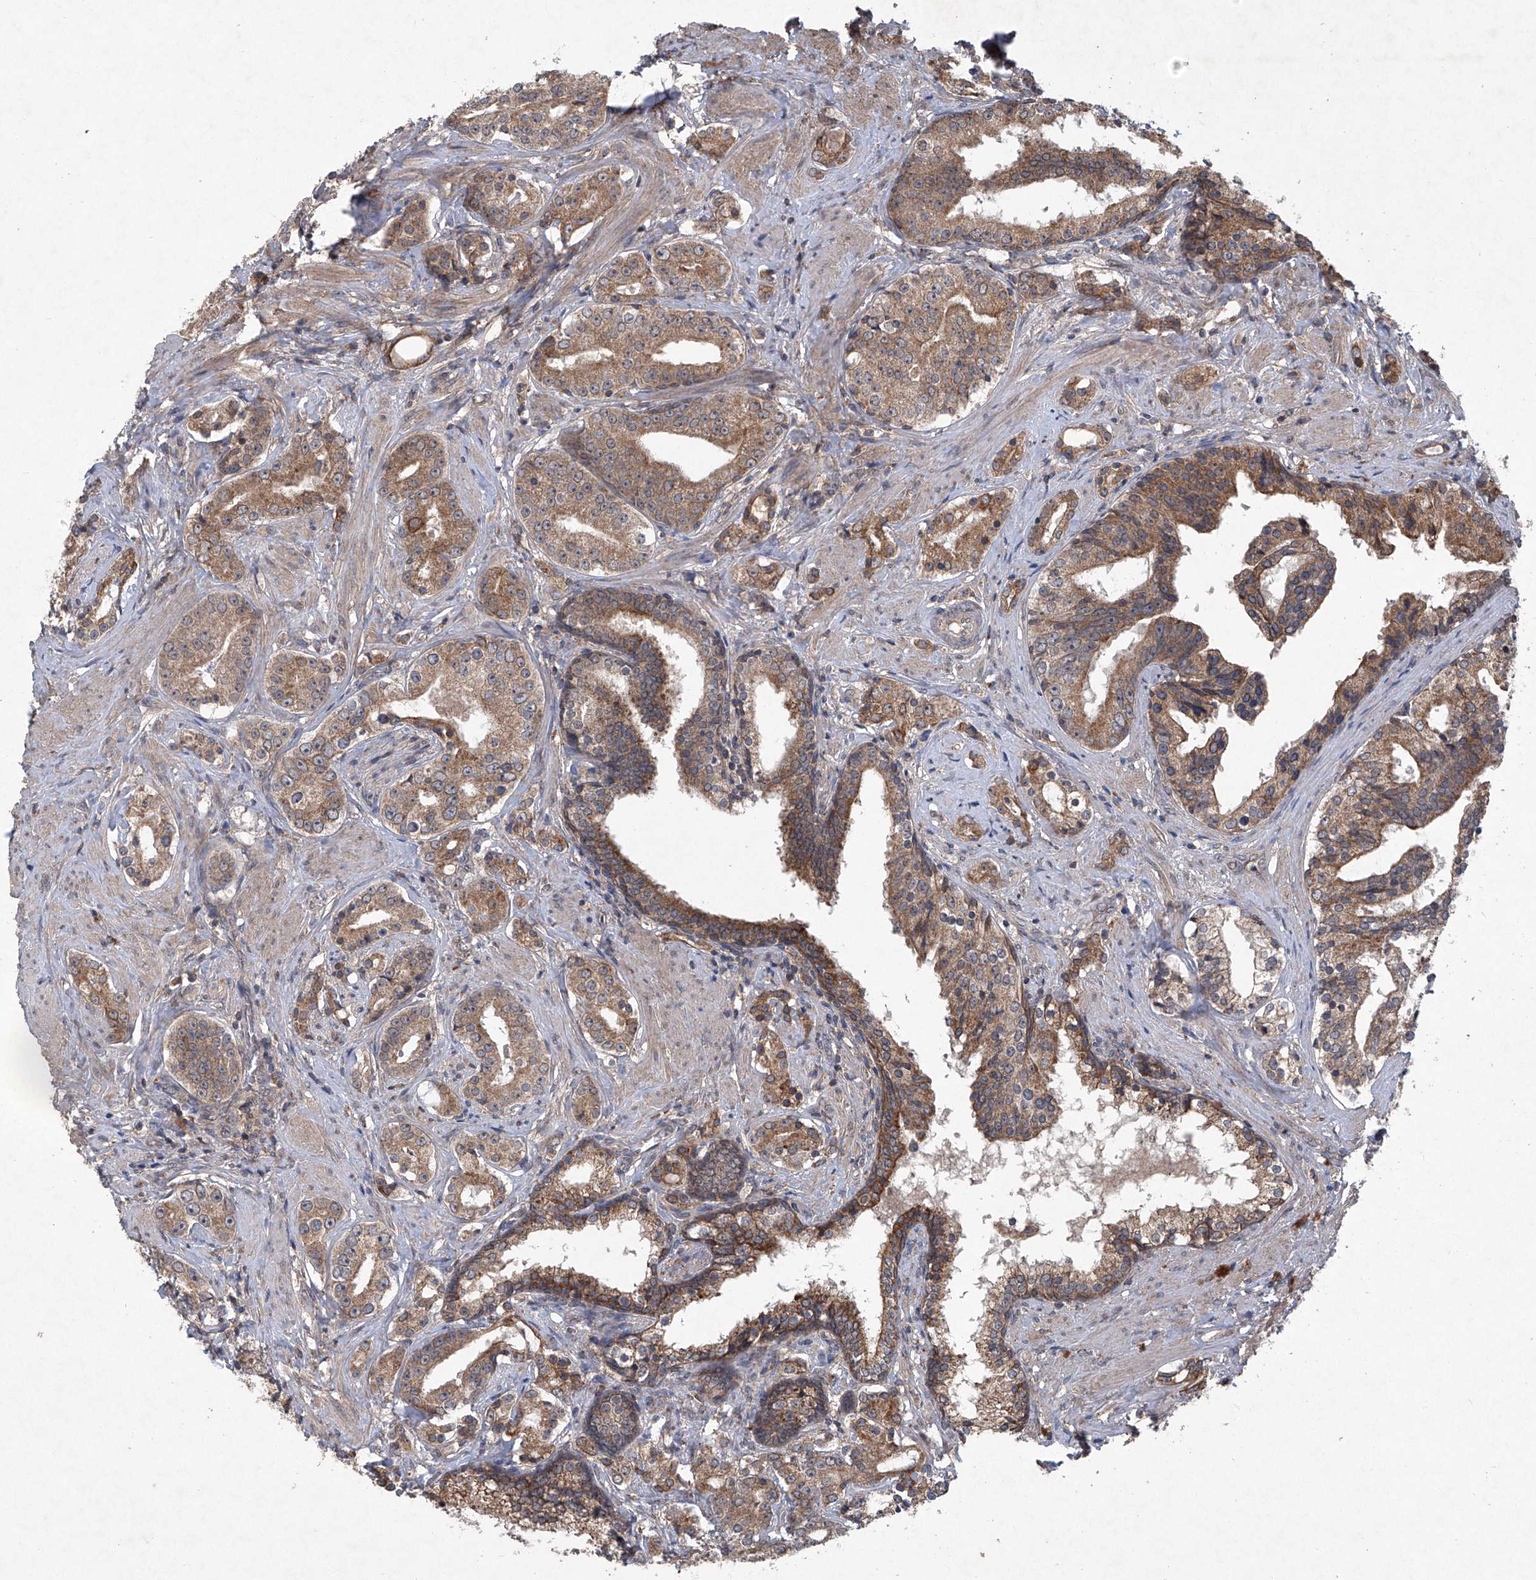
{"staining": {"intensity": "moderate", "quantity": ">75%", "location": "cytoplasmic/membranous"}, "tissue": "prostate cancer", "cell_type": "Tumor cells", "image_type": "cancer", "snomed": [{"axis": "morphology", "description": "Adenocarcinoma, High grade"}, {"axis": "topography", "description": "Prostate"}], "caption": "Immunohistochemical staining of human prostate cancer exhibits moderate cytoplasmic/membranous protein staining in about >75% of tumor cells. (DAB (3,3'-diaminobenzidine) = brown stain, brightfield microscopy at high magnification).", "gene": "SUMF2", "patient": {"sex": "male", "age": 58}}